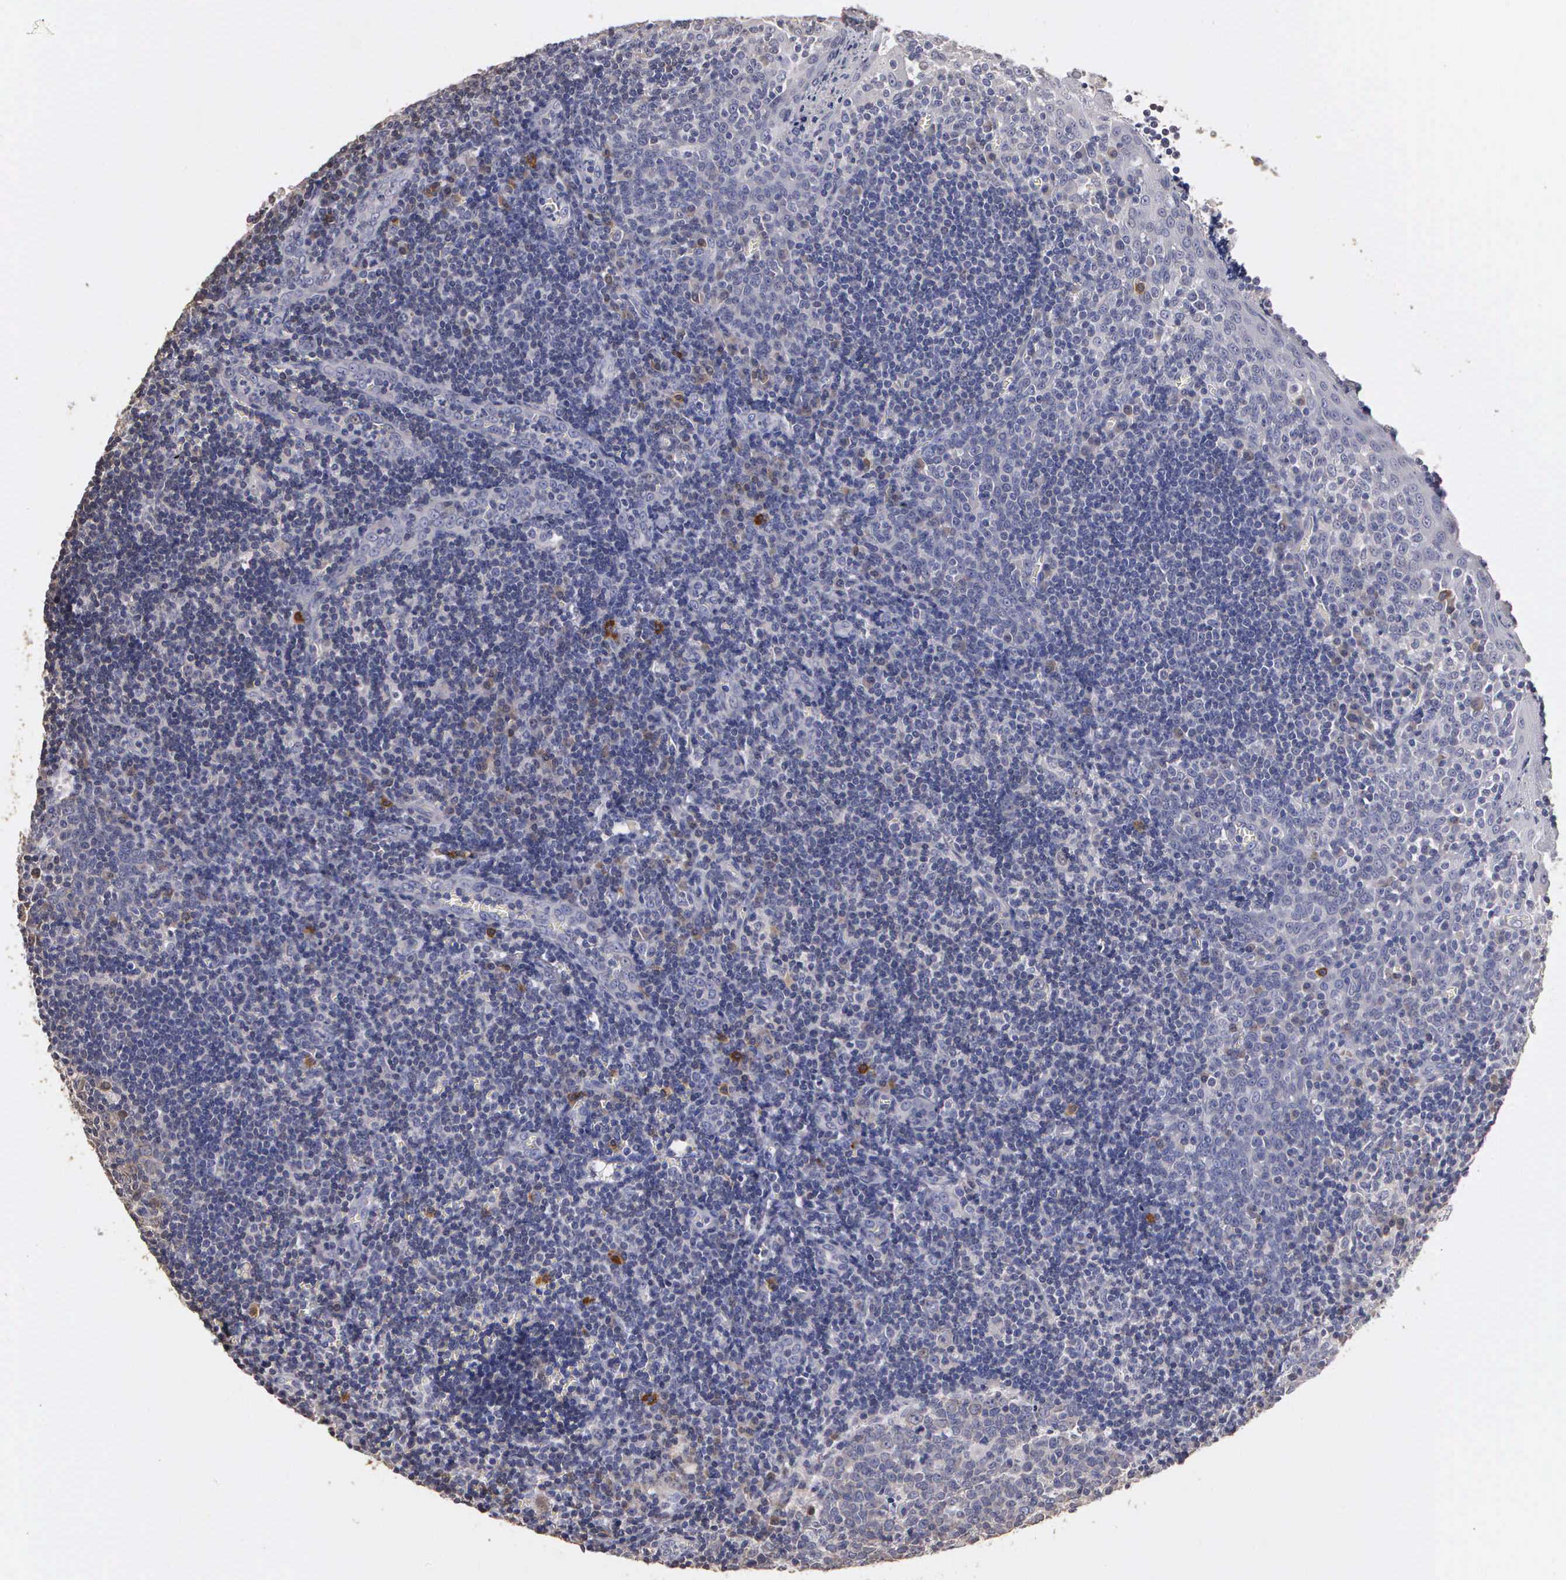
{"staining": {"intensity": "negative", "quantity": "none", "location": "none"}, "tissue": "tonsil", "cell_type": "Germinal center cells", "image_type": "normal", "snomed": [{"axis": "morphology", "description": "Normal tissue, NOS"}, {"axis": "topography", "description": "Tonsil"}], "caption": "The immunohistochemistry (IHC) histopathology image has no significant expression in germinal center cells of tonsil. (Brightfield microscopy of DAB immunohistochemistry at high magnification).", "gene": "ENO3", "patient": {"sex": "female", "age": 41}}